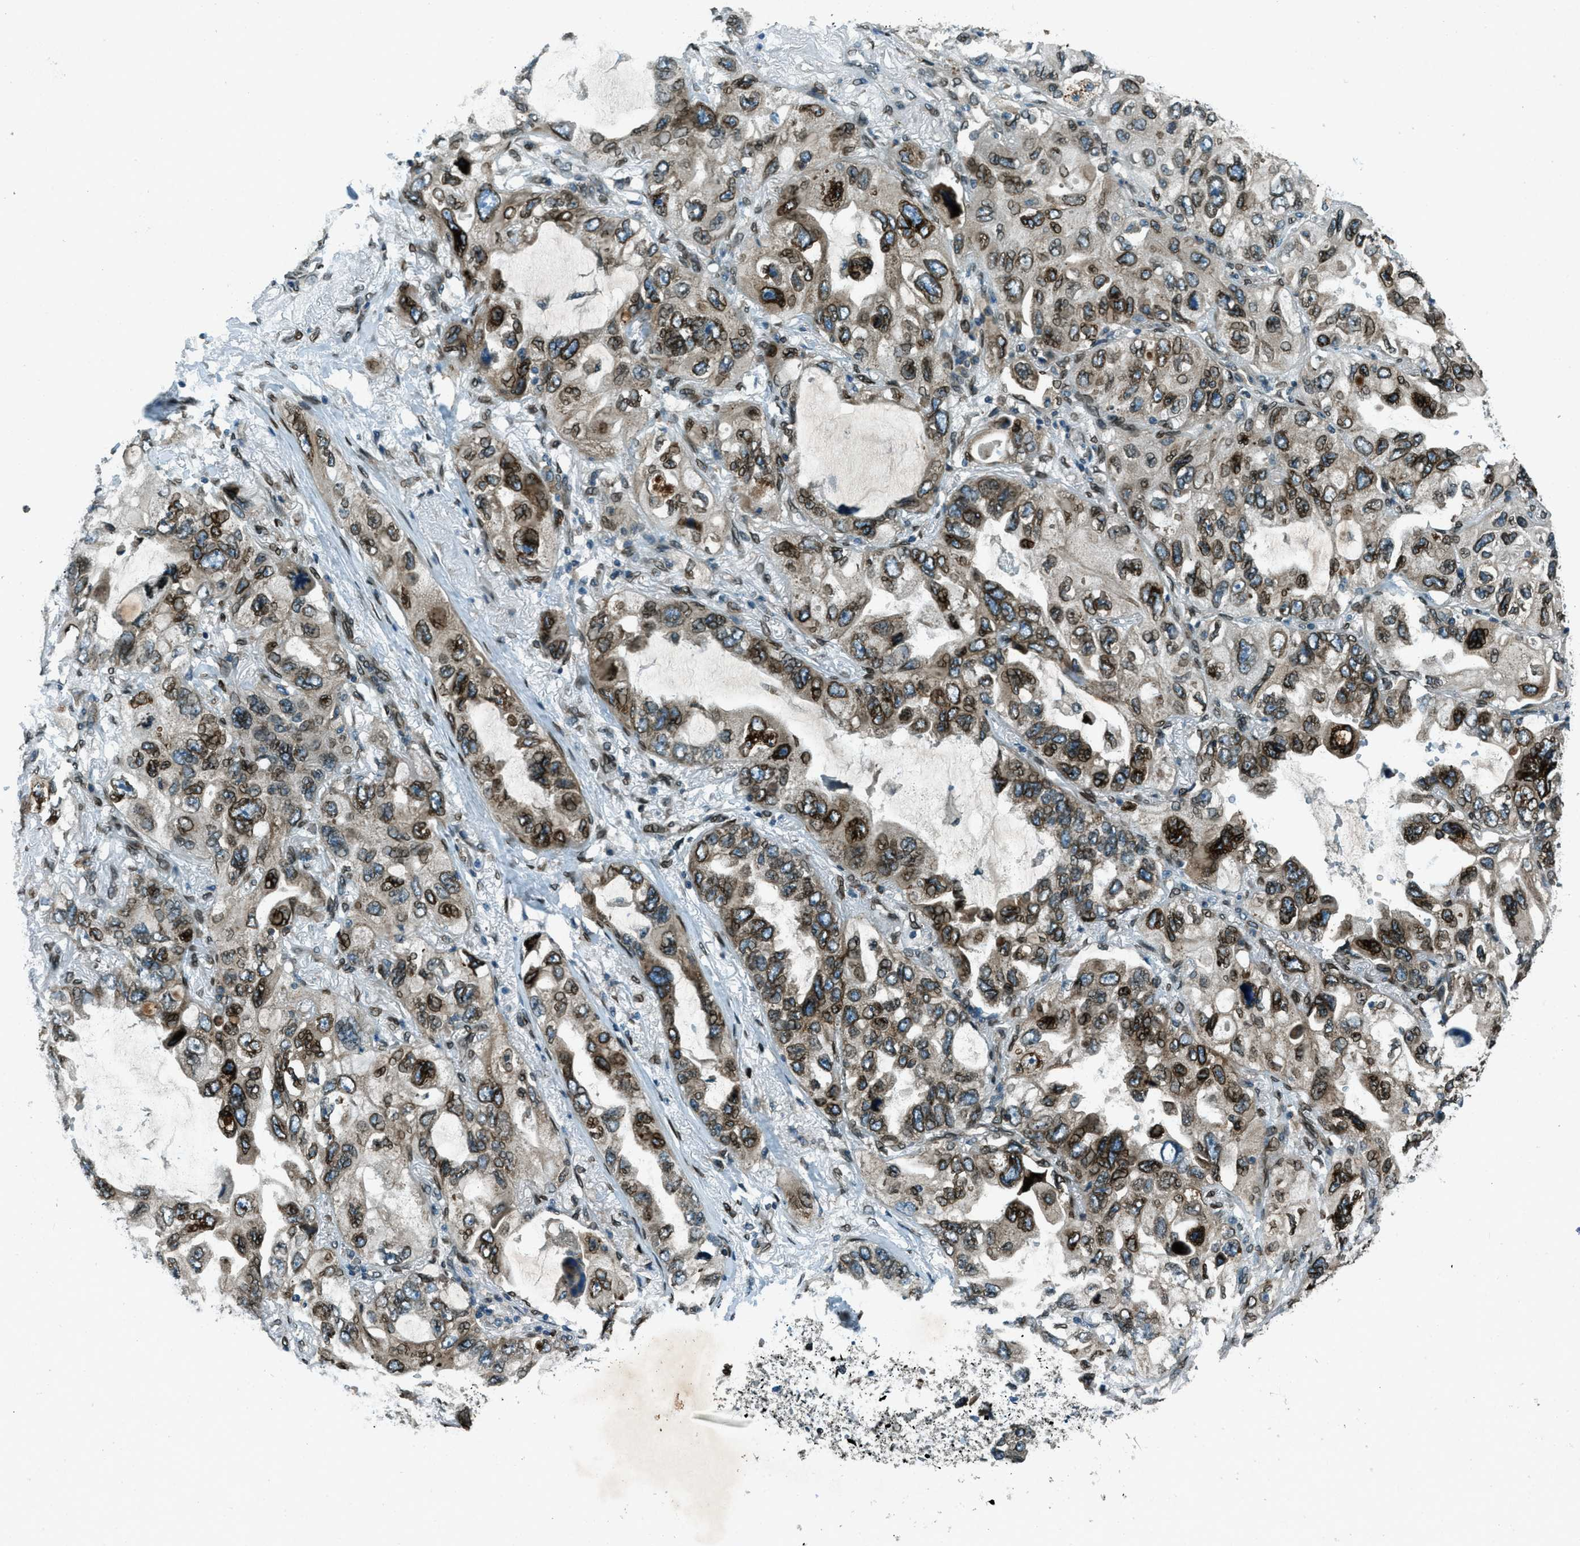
{"staining": {"intensity": "strong", "quantity": ">75%", "location": "cytoplasmic/membranous,nuclear"}, "tissue": "lung cancer", "cell_type": "Tumor cells", "image_type": "cancer", "snomed": [{"axis": "morphology", "description": "Squamous cell carcinoma, NOS"}, {"axis": "topography", "description": "Lung"}], "caption": "The immunohistochemical stain labels strong cytoplasmic/membranous and nuclear expression in tumor cells of lung cancer (squamous cell carcinoma) tissue. (brown staining indicates protein expression, while blue staining denotes nuclei).", "gene": "LEMD2", "patient": {"sex": "female", "age": 73}}